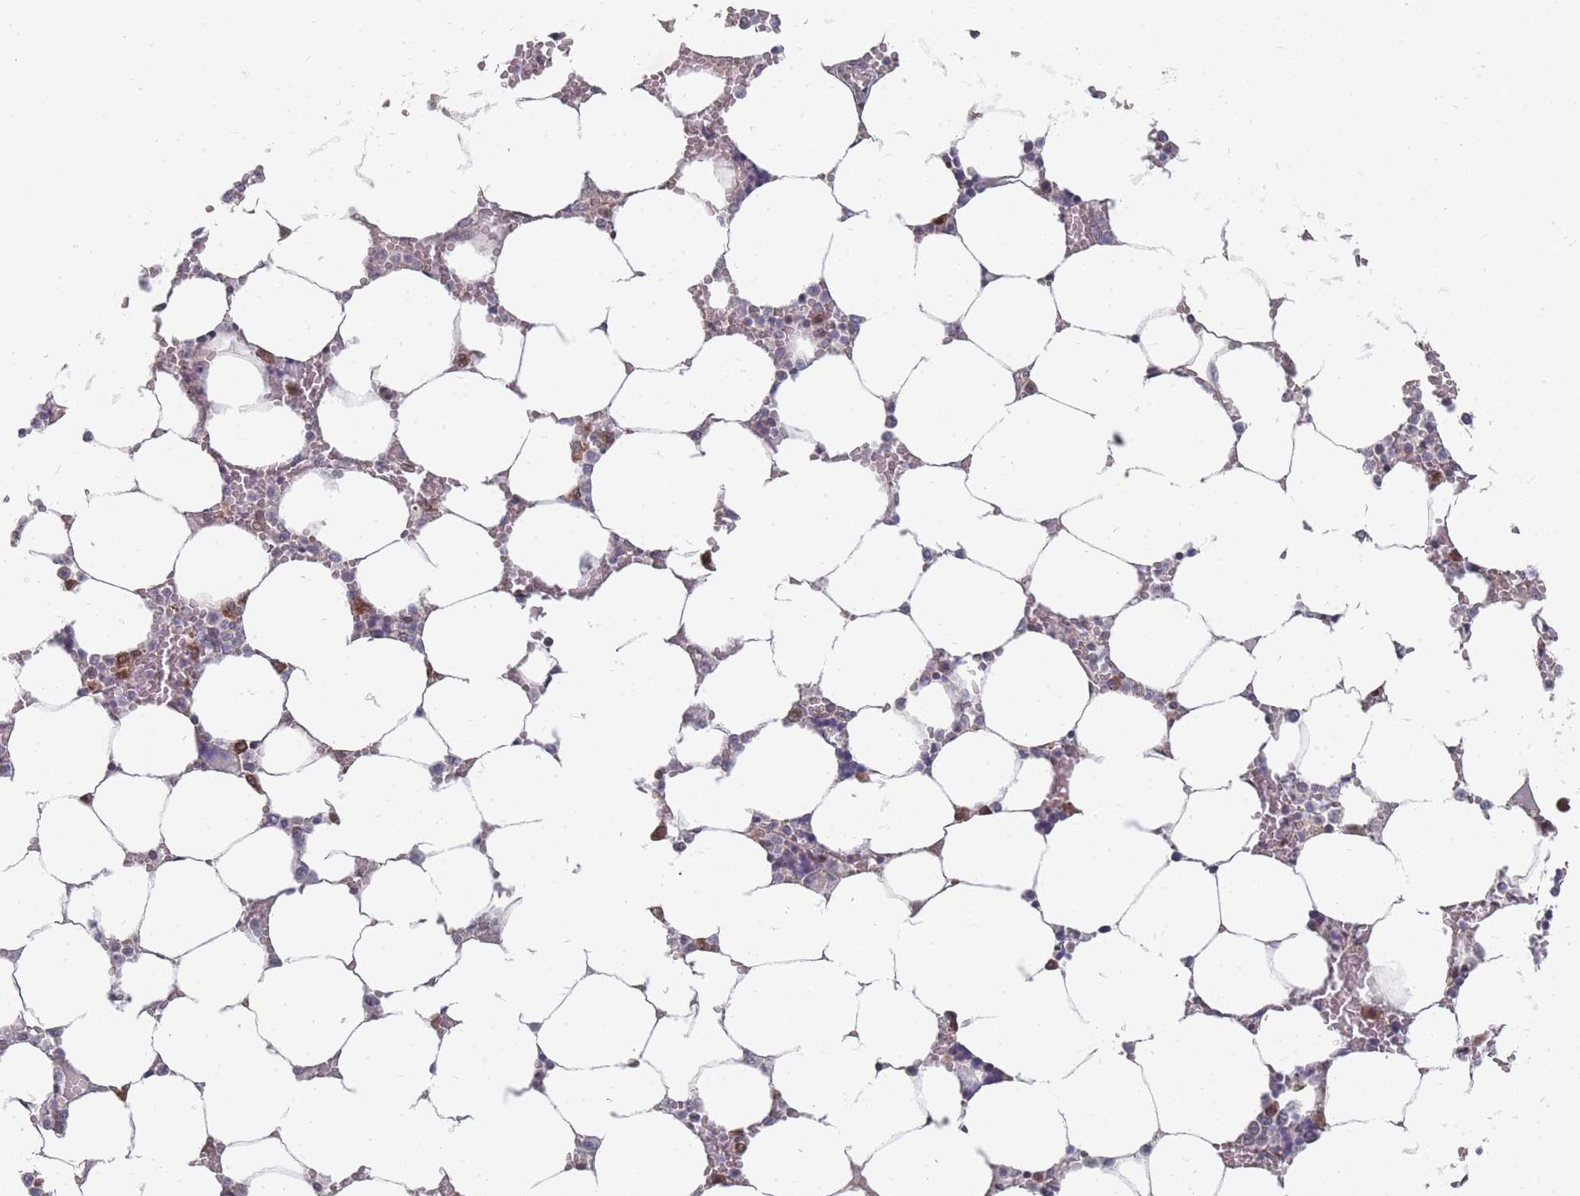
{"staining": {"intensity": "moderate", "quantity": "<25%", "location": "cytoplasmic/membranous"}, "tissue": "bone marrow", "cell_type": "Hematopoietic cells", "image_type": "normal", "snomed": [{"axis": "morphology", "description": "Normal tissue, NOS"}, {"axis": "topography", "description": "Bone marrow"}], "caption": "Protein expression analysis of benign human bone marrow reveals moderate cytoplasmic/membranous staining in approximately <25% of hematopoietic cells. Nuclei are stained in blue.", "gene": "NKD1", "patient": {"sex": "male", "age": 64}}